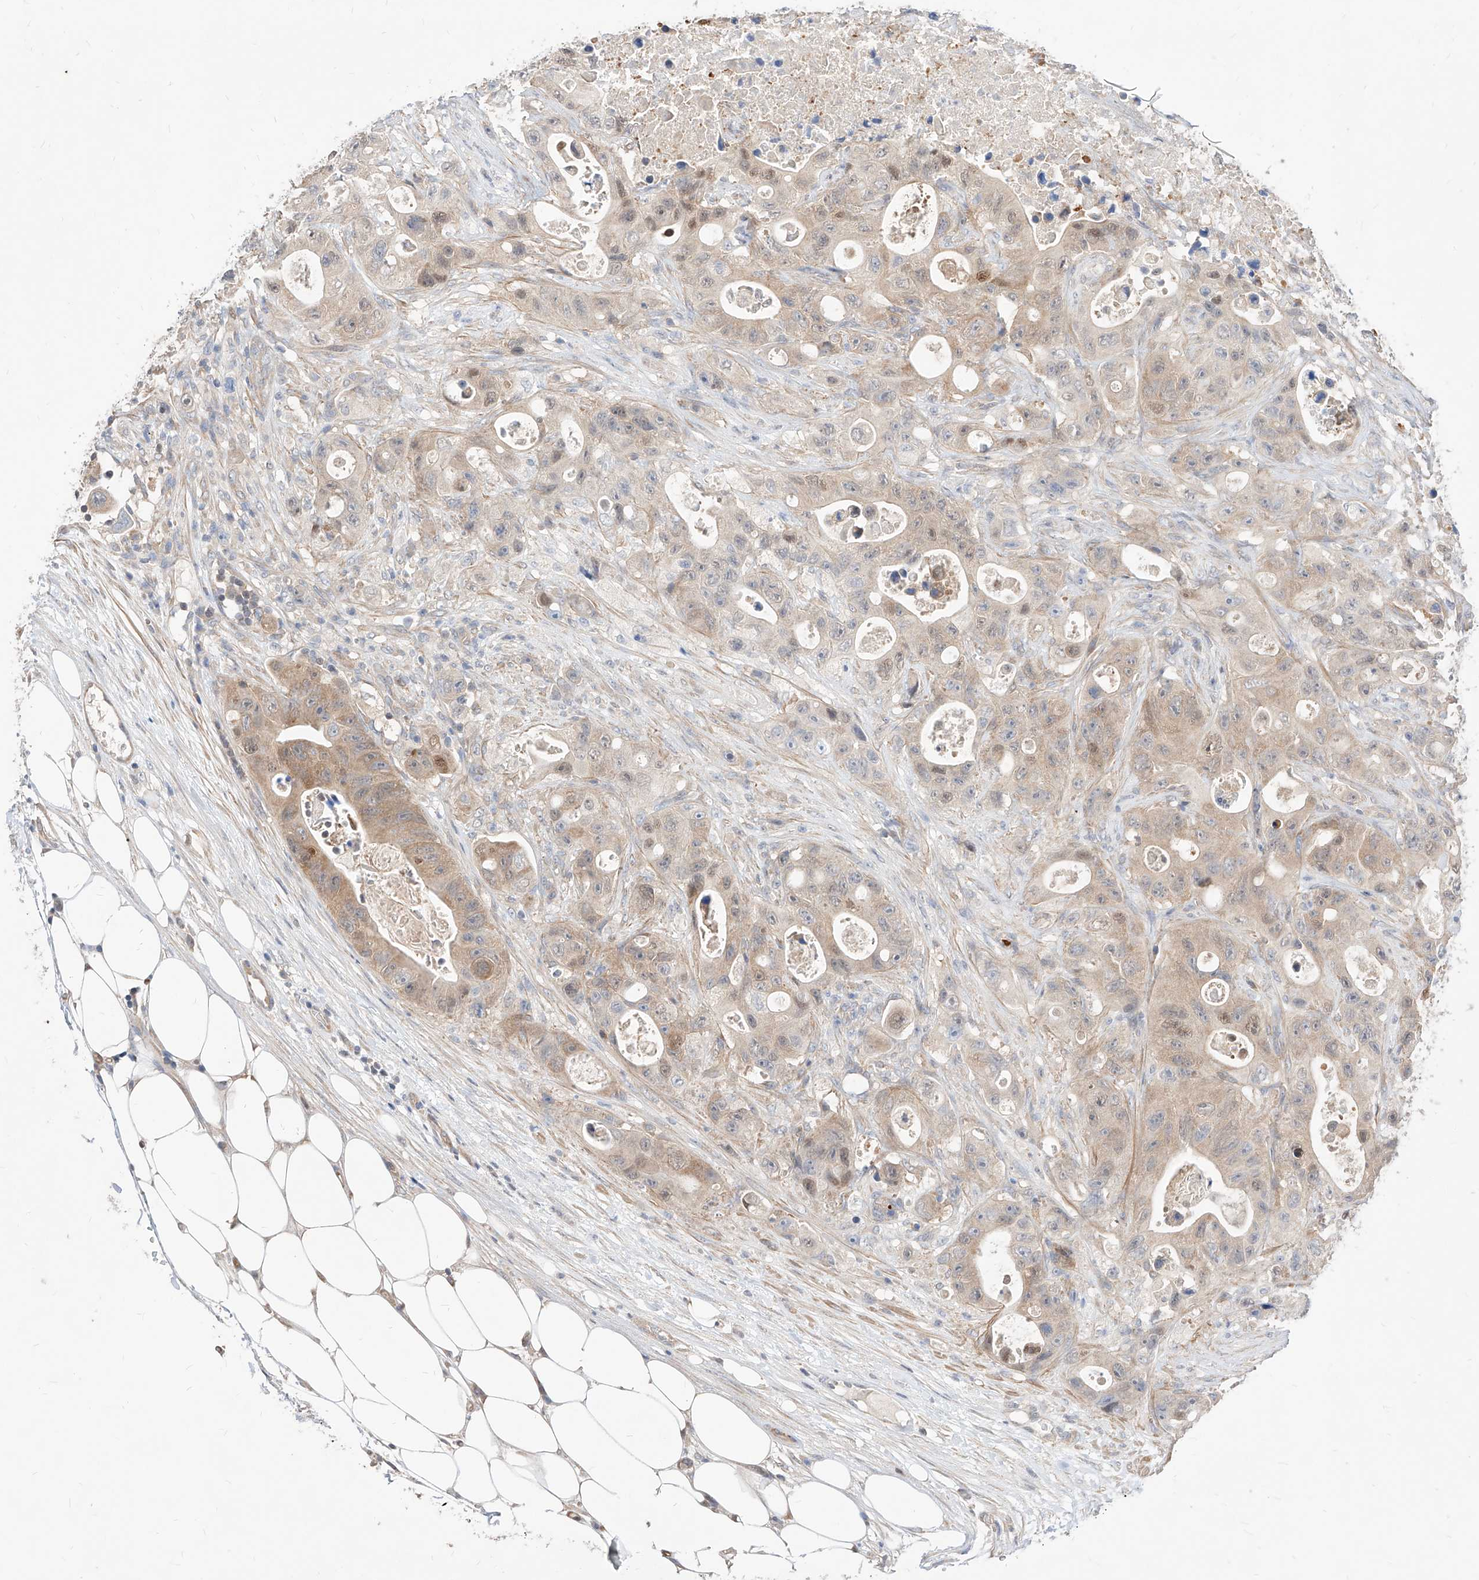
{"staining": {"intensity": "weak", "quantity": ">75%", "location": "cytoplasmic/membranous,nuclear"}, "tissue": "colorectal cancer", "cell_type": "Tumor cells", "image_type": "cancer", "snomed": [{"axis": "morphology", "description": "Adenocarcinoma, NOS"}, {"axis": "topography", "description": "Colon"}], "caption": "Immunohistochemical staining of human colorectal cancer (adenocarcinoma) reveals low levels of weak cytoplasmic/membranous and nuclear staining in approximately >75% of tumor cells. The staining is performed using DAB (3,3'-diaminobenzidine) brown chromogen to label protein expression. The nuclei are counter-stained blue using hematoxylin.", "gene": "TSNAX", "patient": {"sex": "female", "age": 46}}